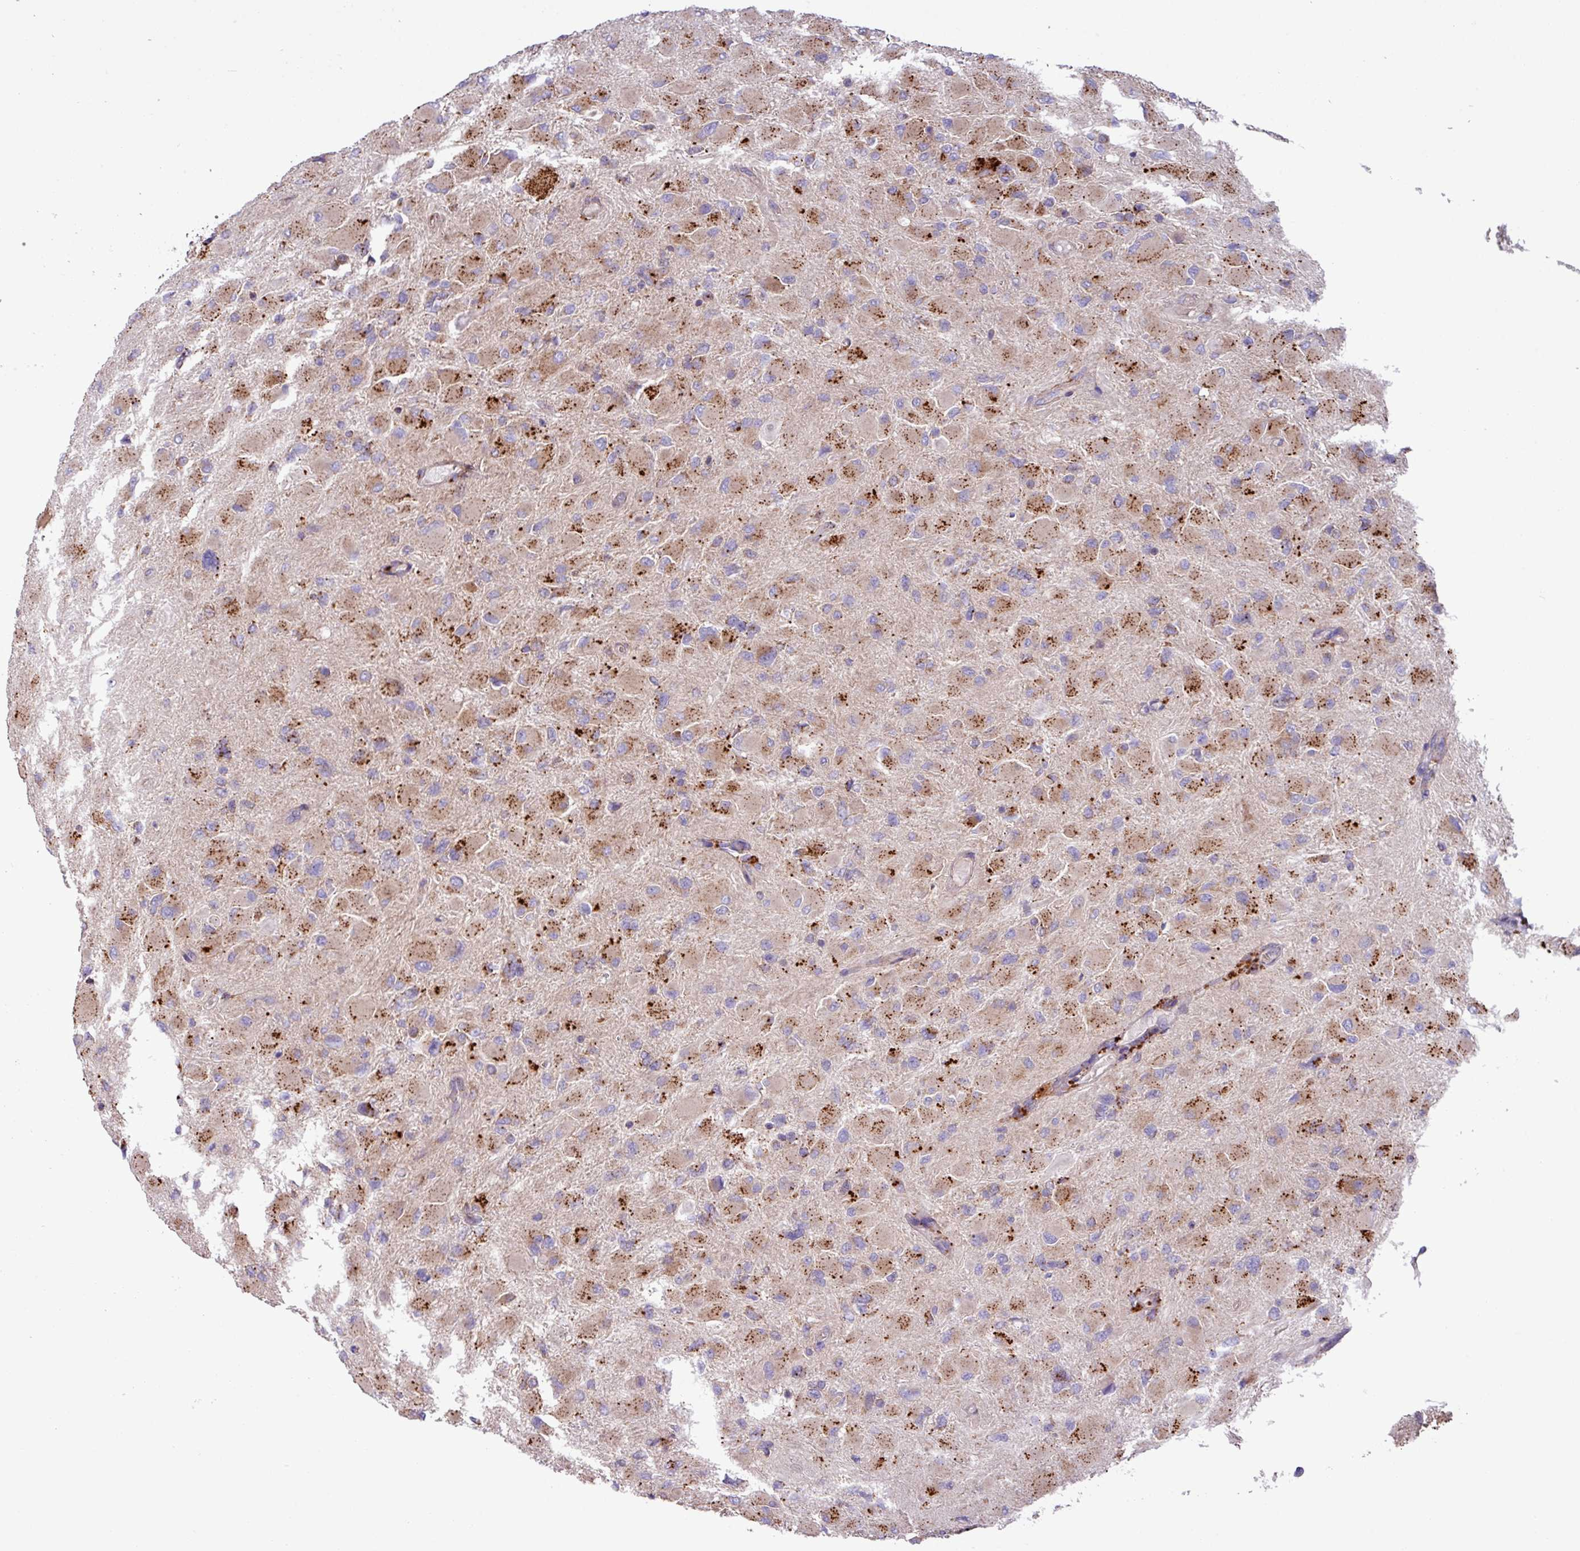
{"staining": {"intensity": "moderate", "quantity": ">75%", "location": "cytoplasmic/membranous"}, "tissue": "glioma", "cell_type": "Tumor cells", "image_type": "cancer", "snomed": [{"axis": "morphology", "description": "Glioma, malignant, High grade"}, {"axis": "topography", "description": "Cerebral cortex"}], "caption": "Immunohistochemical staining of human malignant high-grade glioma demonstrates medium levels of moderate cytoplasmic/membranous protein expression in approximately >75% of tumor cells.", "gene": "PPM1J", "patient": {"sex": "female", "age": 36}}